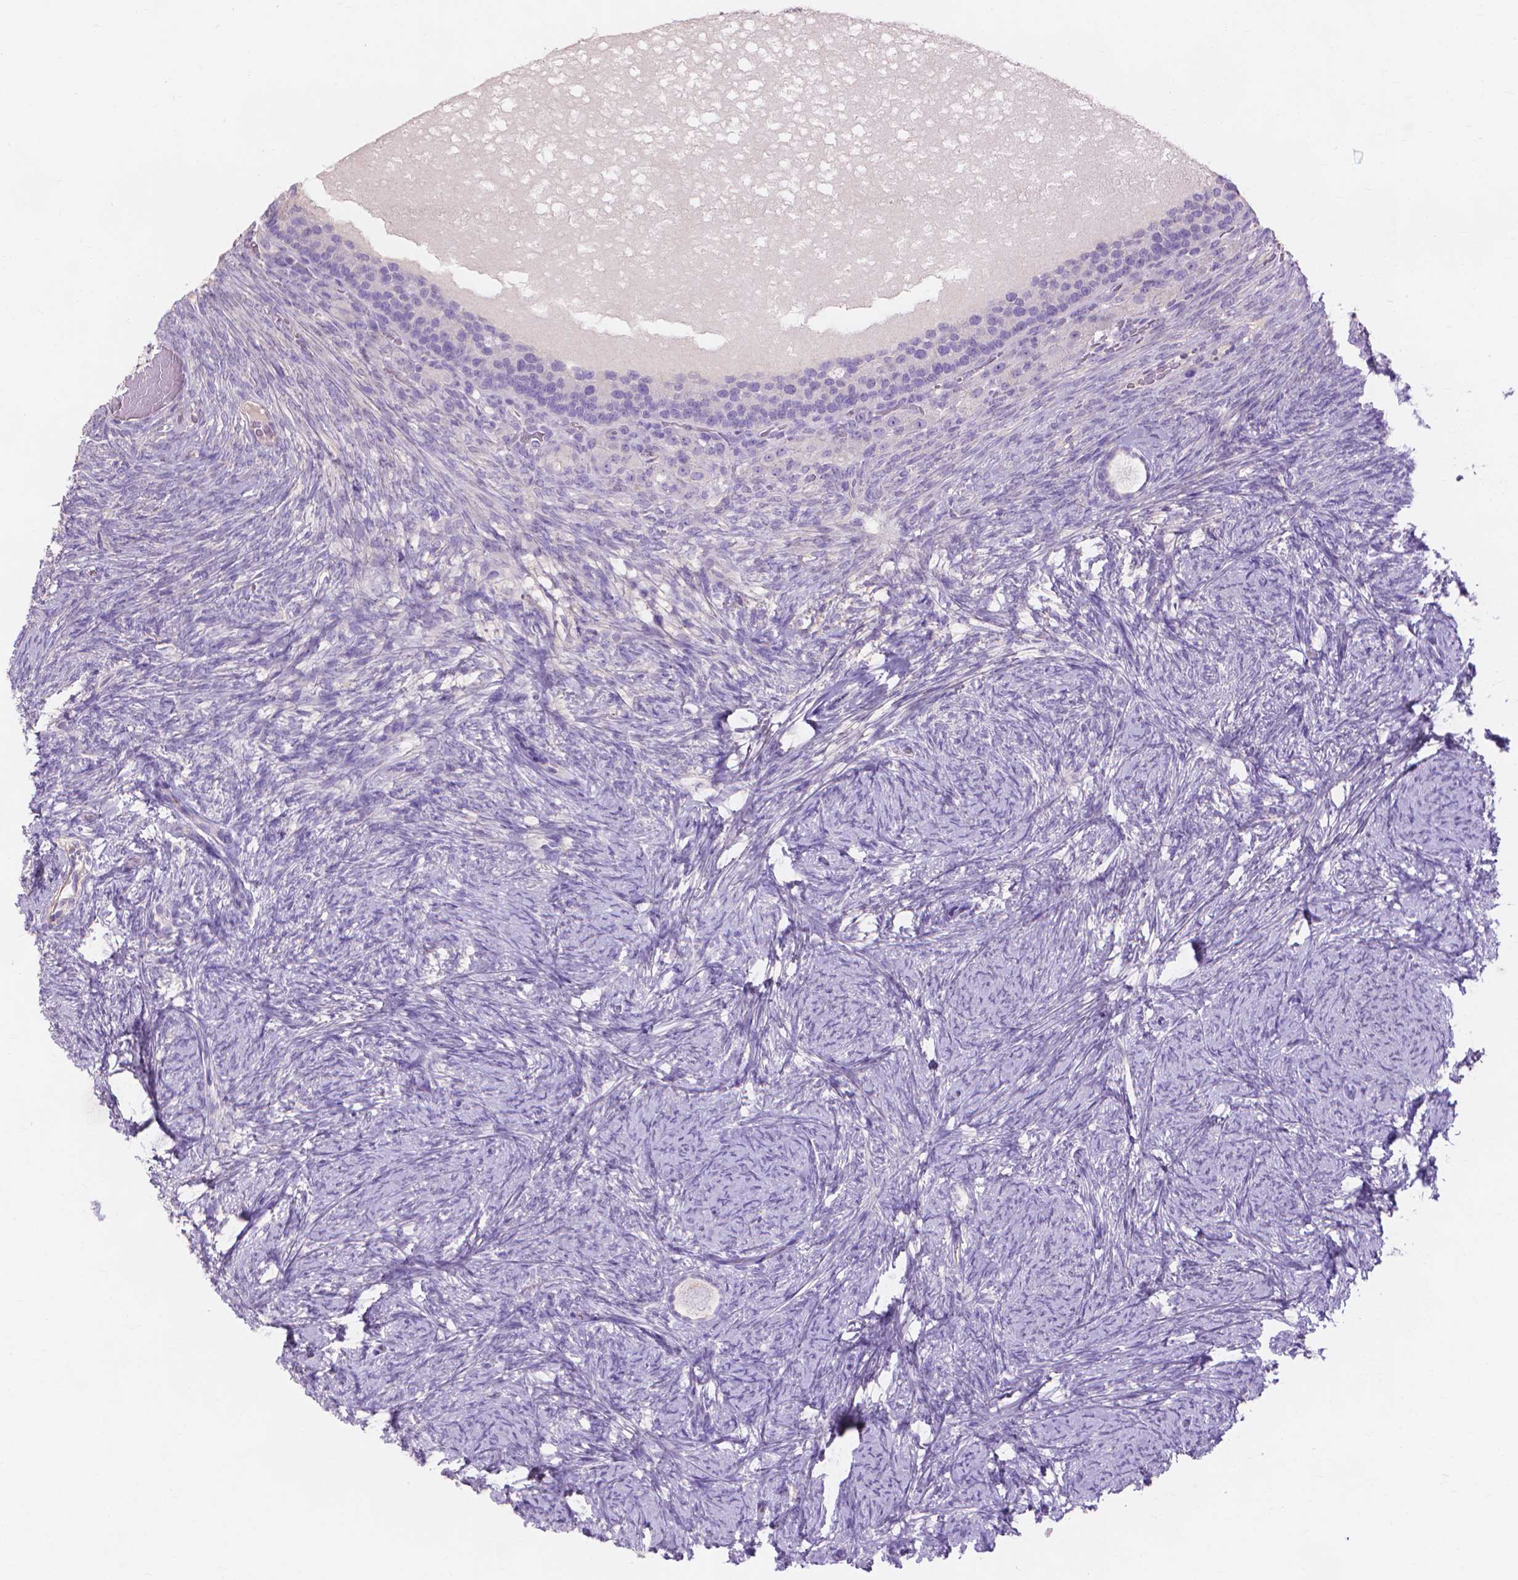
{"staining": {"intensity": "negative", "quantity": "none", "location": "none"}, "tissue": "ovary", "cell_type": "Follicle cells", "image_type": "normal", "snomed": [{"axis": "morphology", "description": "Normal tissue, NOS"}, {"axis": "topography", "description": "Ovary"}], "caption": "Histopathology image shows no protein positivity in follicle cells of unremarkable ovary.", "gene": "MBLAC1", "patient": {"sex": "female", "age": 34}}